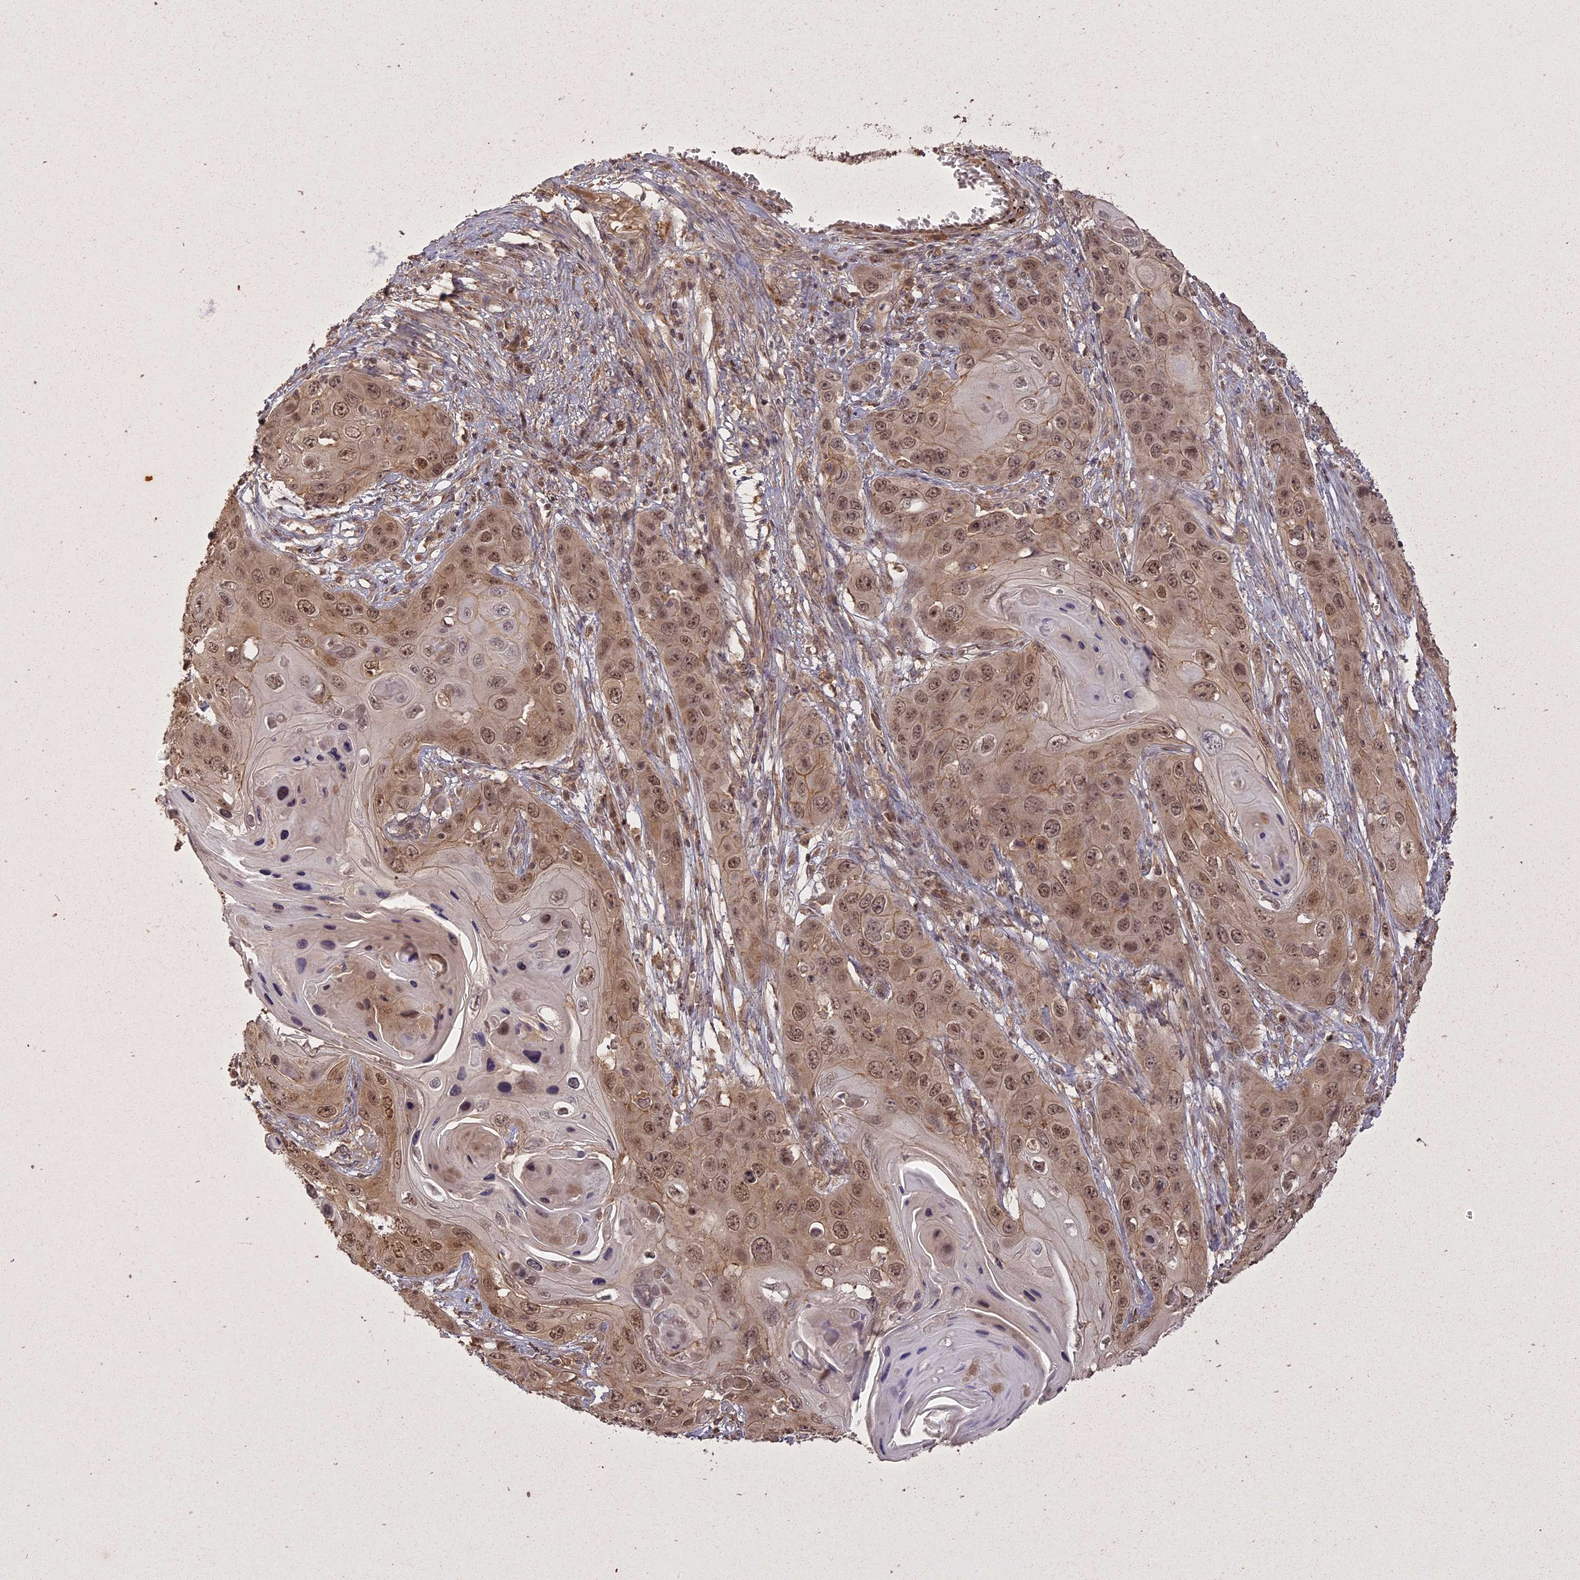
{"staining": {"intensity": "moderate", "quantity": "25%-75%", "location": "cytoplasmic/membranous,nuclear"}, "tissue": "skin cancer", "cell_type": "Tumor cells", "image_type": "cancer", "snomed": [{"axis": "morphology", "description": "Squamous cell carcinoma, NOS"}, {"axis": "topography", "description": "Skin"}], "caption": "Skin cancer (squamous cell carcinoma) stained for a protein (brown) displays moderate cytoplasmic/membranous and nuclear positive positivity in about 25%-75% of tumor cells.", "gene": "ING5", "patient": {"sex": "male", "age": 55}}